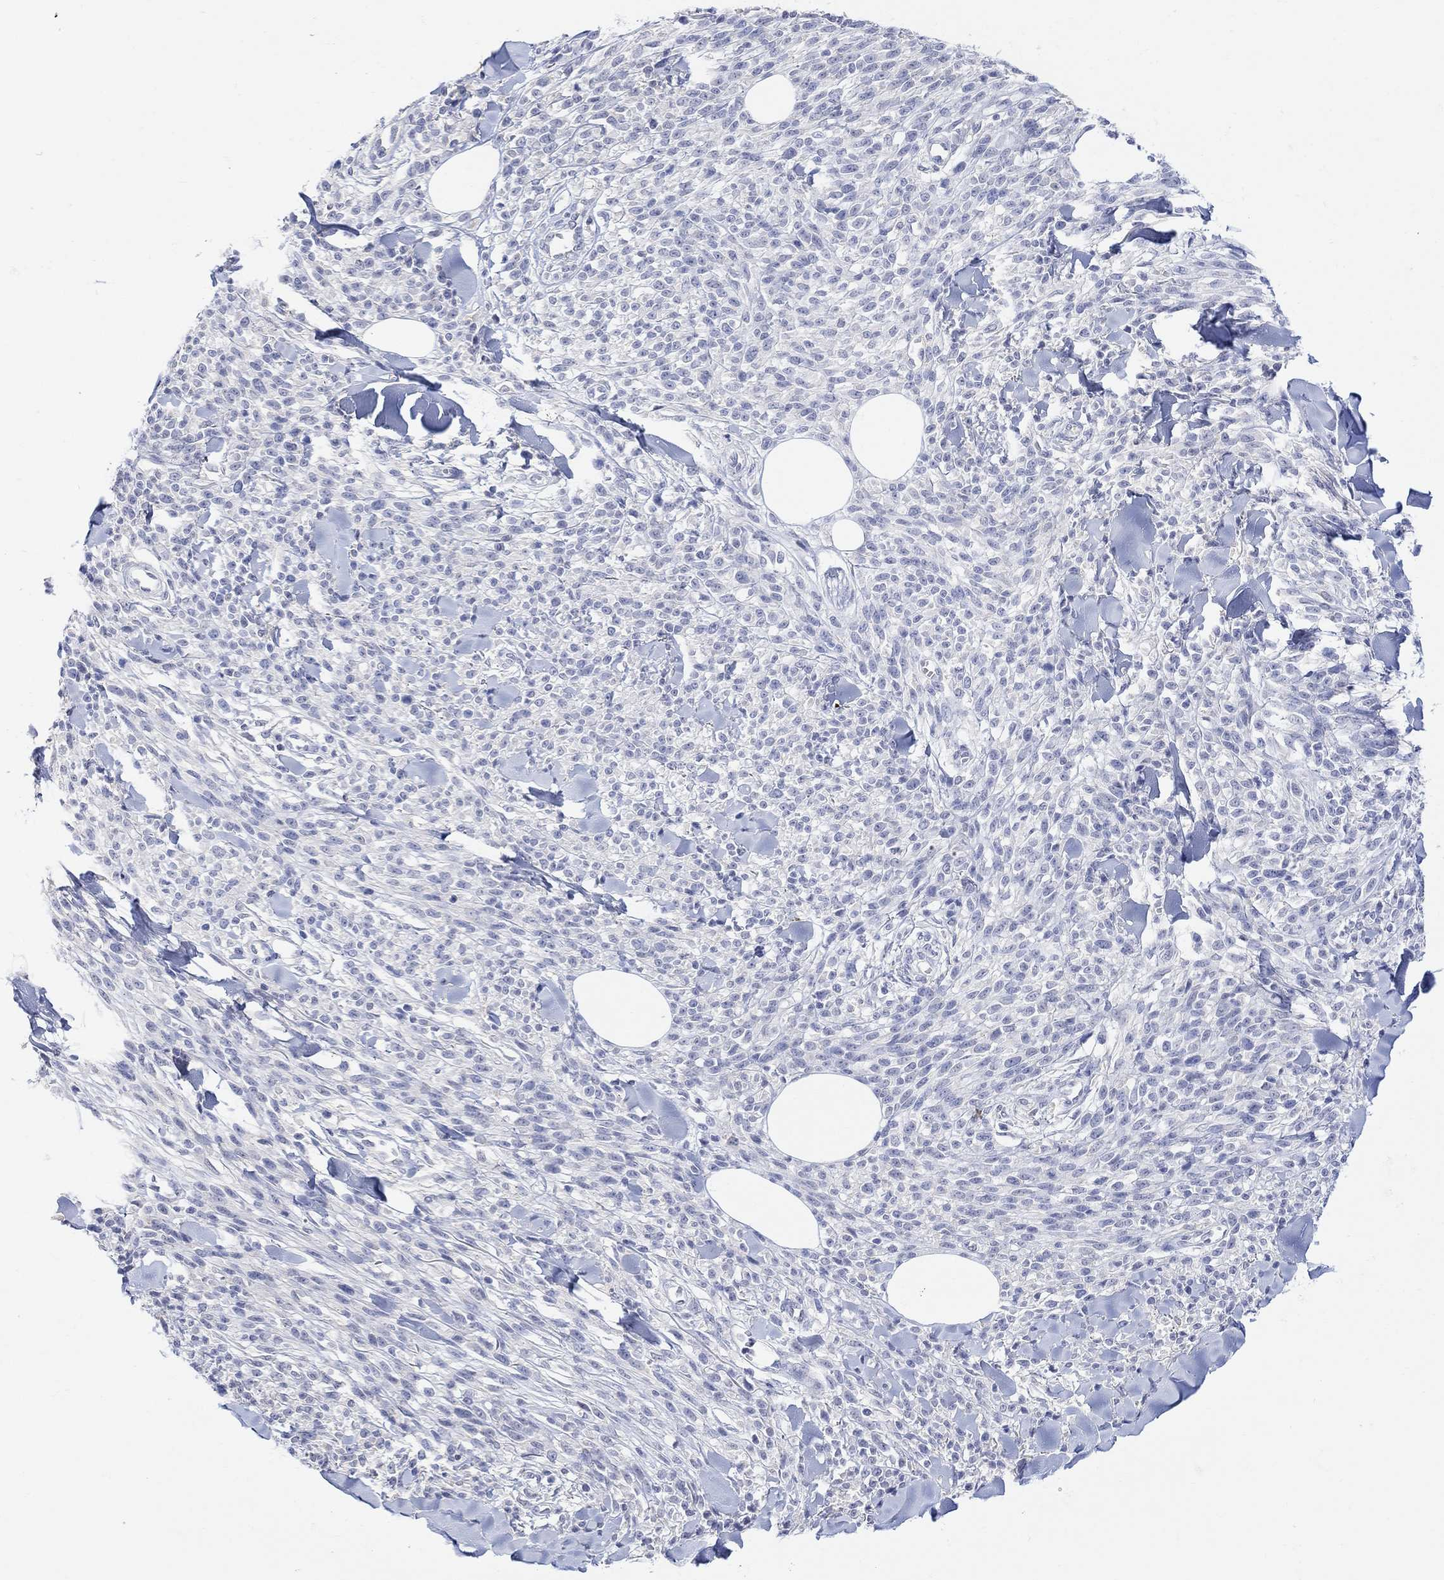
{"staining": {"intensity": "negative", "quantity": "none", "location": "none"}, "tissue": "melanoma", "cell_type": "Tumor cells", "image_type": "cancer", "snomed": [{"axis": "morphology", "description": "Malignant melanoma, NOS"}, {"axis": "topography", "description": "Skin"}, {"axis": "topography", "description": "Skin of trunk"}], "caption": "An image of melanoma stained for a protein demonstrates no brown staining in tumor cells.", "gene": "FBP2", "patient": {"sex": "male", "age": 74}}